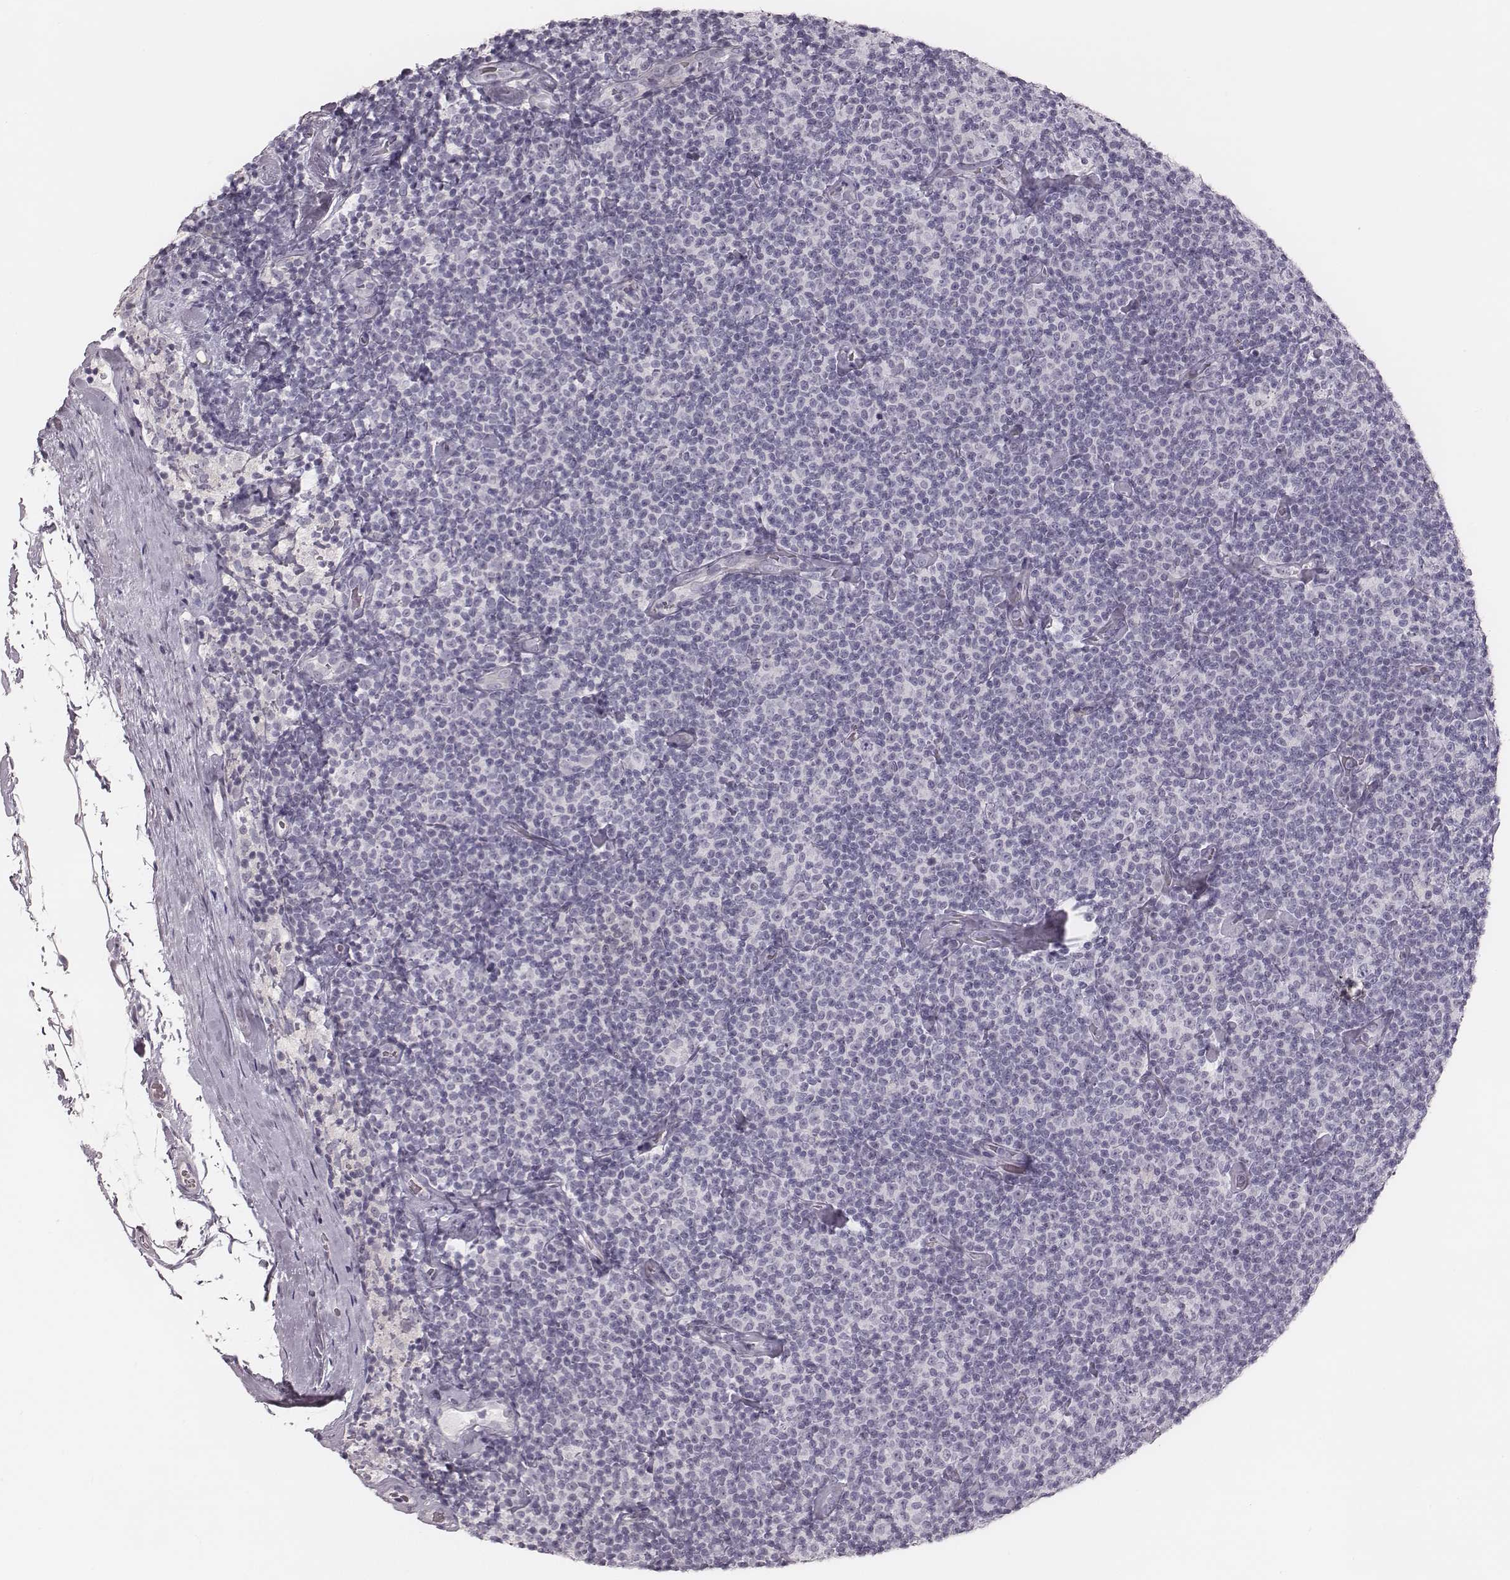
{"staining": {"intensity": "negative", "quantity": "none", "location": "none"}, "tissue": "lymphoma", "cell_type": "Tumor cells", "image_type": "cancer", "snomed": [{"axis": "morphology", "description": "Malignant lymphoma, non-Hodgkin's type, Low grade"}, {"axis": "topography", "description": "Lymph node"}], "caption": "This is a micrograph of IHC staining of lymphoma, which shows no staining in tumor cells. (DAB (3,3'-diaminobenzidine) immunohistochemistry, high magnification).", "gene": "SPA17", "patient": {"sex": "male", "age": 81}}